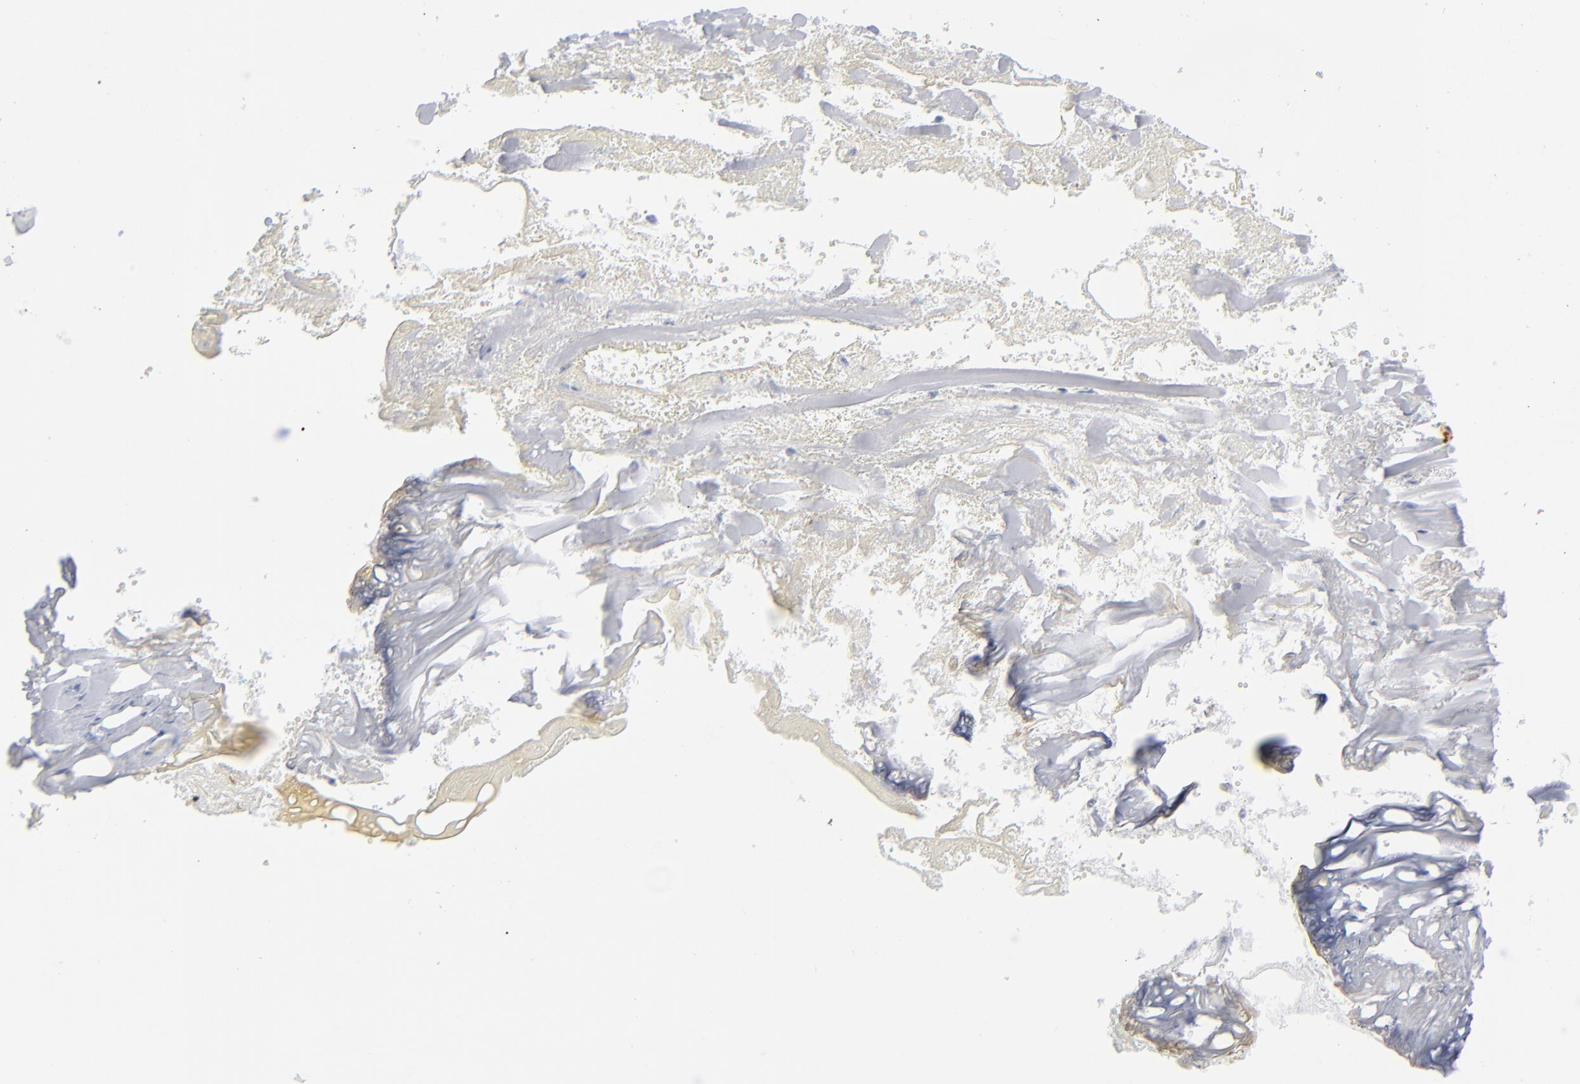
{"staining": {"intensity": "negative", "quantity": "none", "location": "none"}, "tissue": "skin", "cell_type": "Epidermal cells", "image_type": "normal", "snomed": [{"axis": "morphology", "description": "Normal tissue, NOS"}, {"axis": "morphology", "description": "Hemorrhoids"}, {"axis": "morphology", "description": "Inflammation, NOS"}, {"axis": "topography", "description": "Anal"}], "caption": "IHC of unremarkable skin exhibits no positivity in epidermal cells.", "gene": "MSLN", "patient": {"sex": "male", "age": 60}}